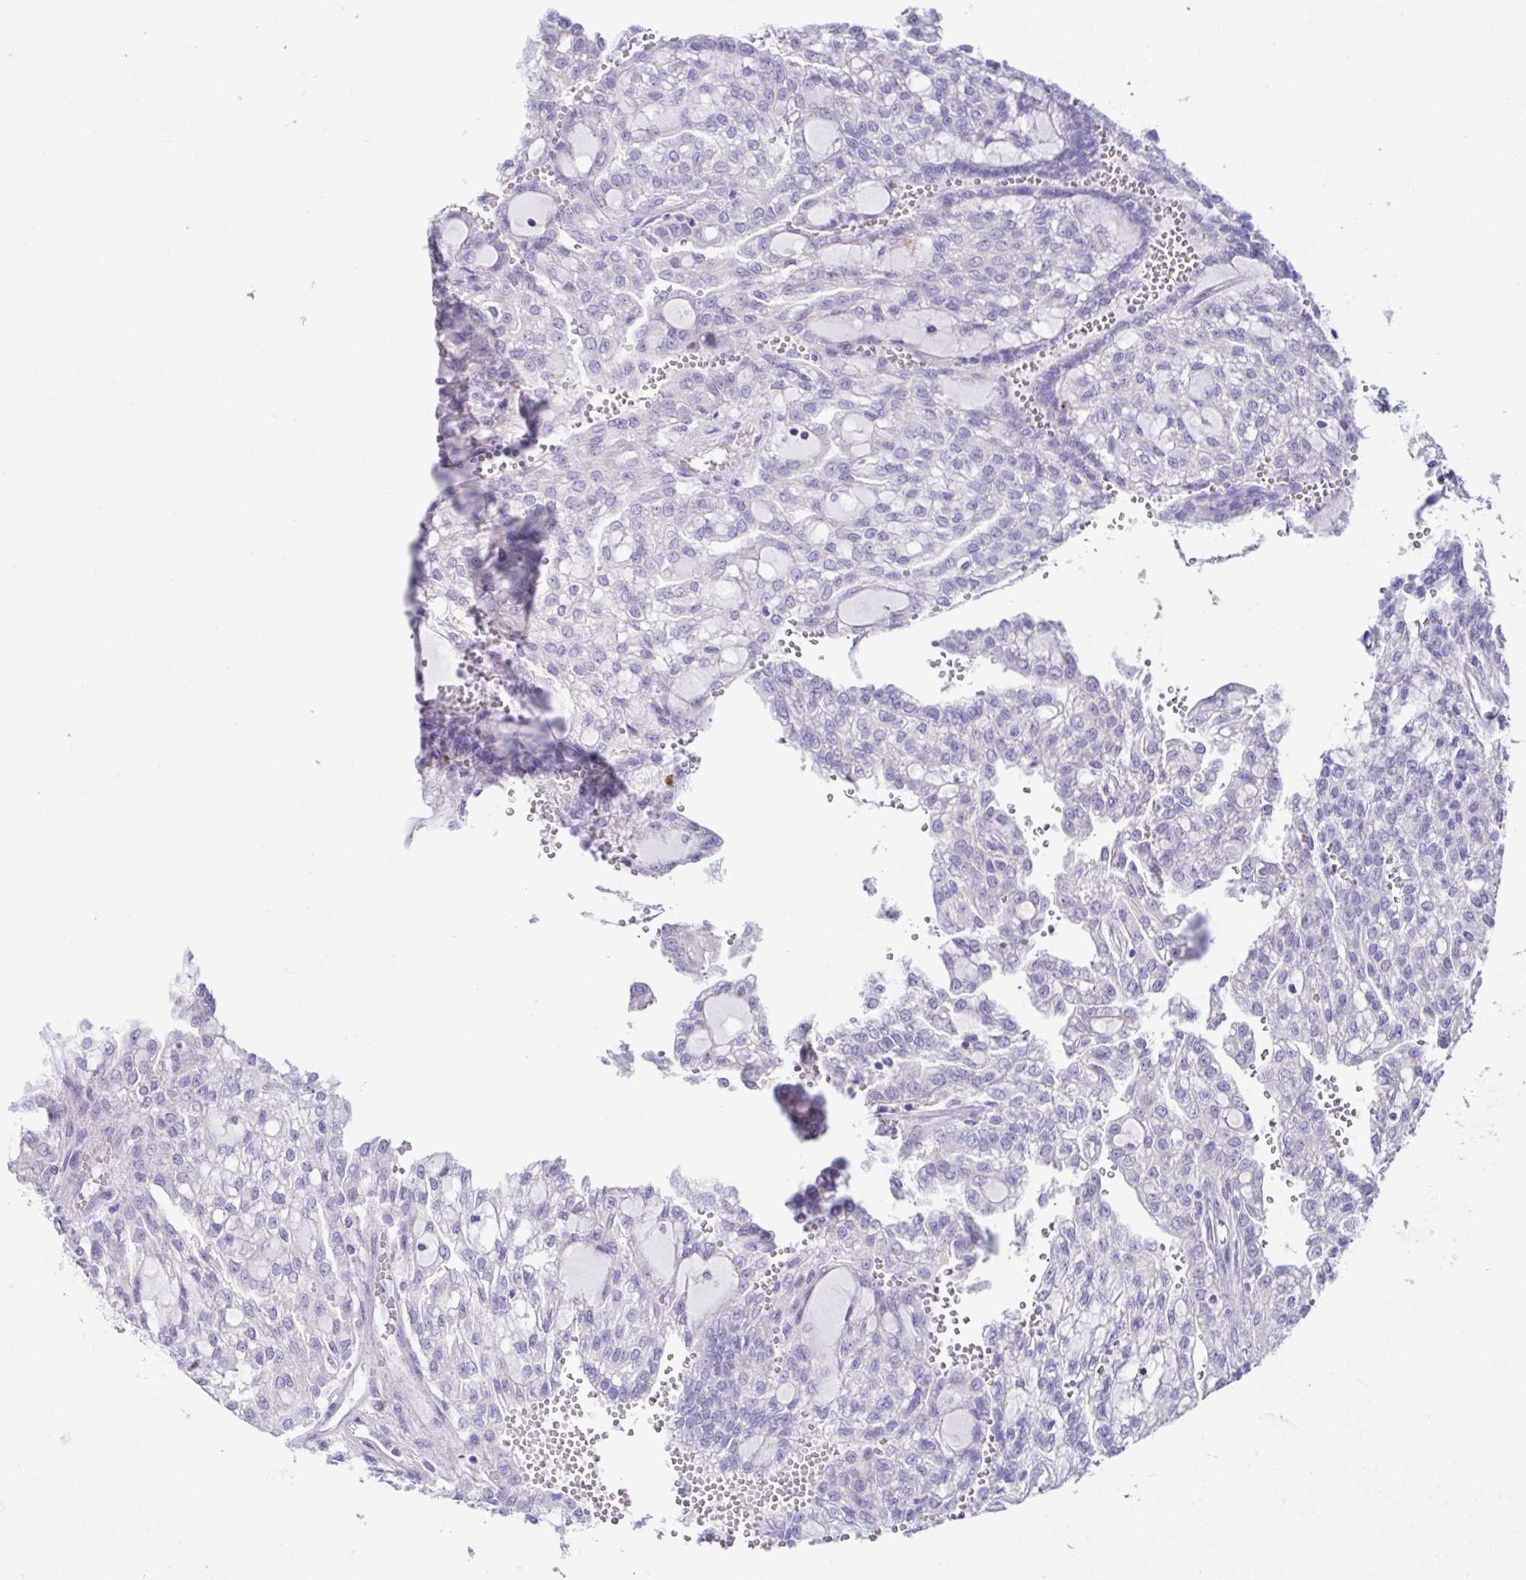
{"staining": {"intensity": "negative", "quantity": "none", "location": "none"}, "tissue": "renal cancer", "cell_type": "Tumor cells", "image_type": "cancer", "snomed": [{"axis": "morphology", "description": "Adenocarcinoma, NOS"}, {"axis": "topography", "description": "Kidney"}], "caption": "Adenocarcinoma (renal) was stained to show a protein in brown. There is no significant staining in tumor cells. Brightfield microscopy of immunohistochemistry (IHC) stained with DAB (3,3'-diaminobenzidine) (brown) and hematoxylin (blue), captured at high magnification.", "gene": "D2HGDH", "patient": {"sex": "male", "age": 63}}